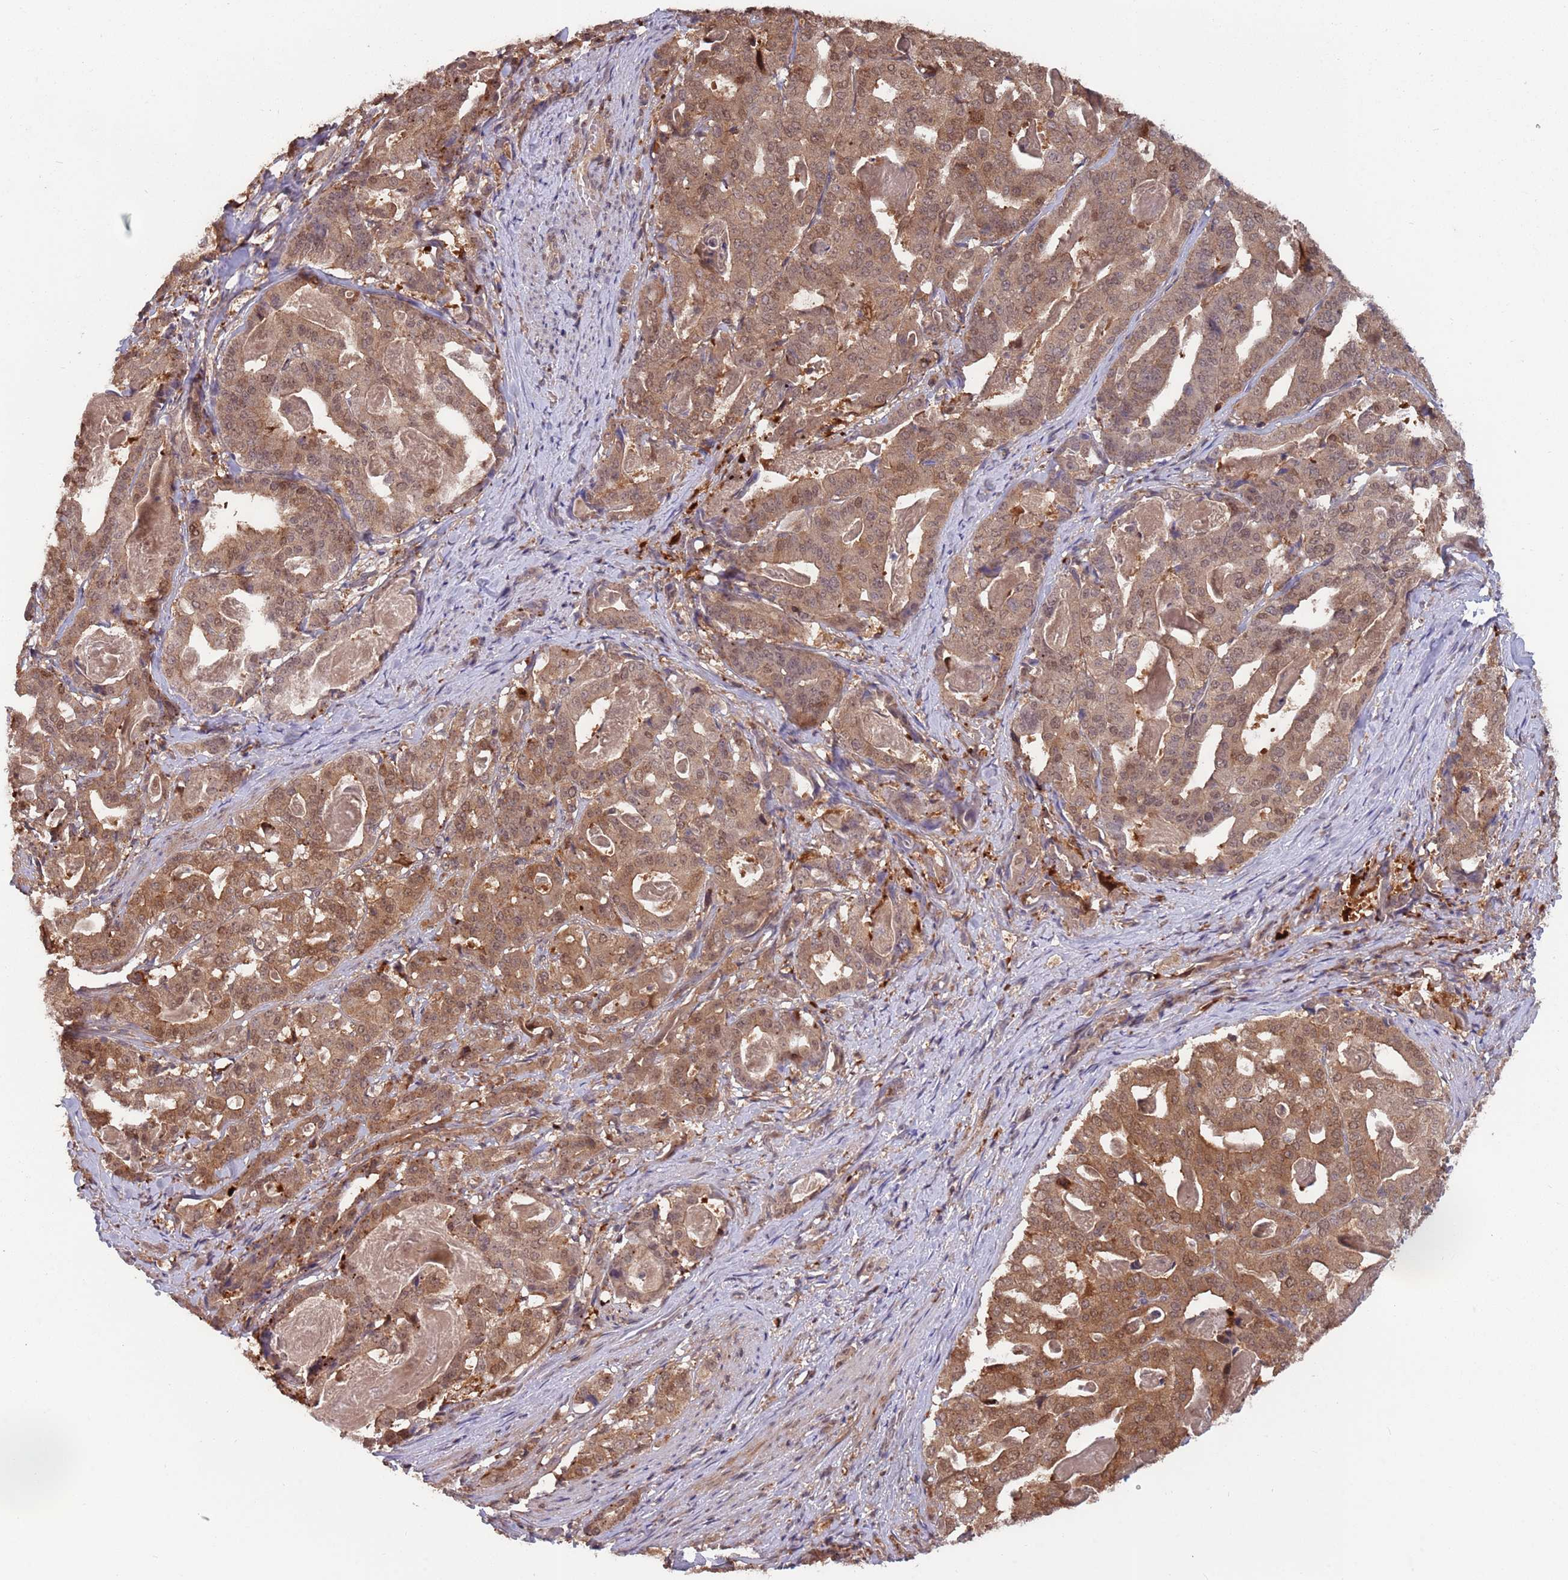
{"staining": {"intensity": "moderate", "quantity": ">75%", "location": "cytoplasmic/membranous,nuclear"}, "tissue": "stomach cancer", "cell_type": "Tumor cells", "image_type": "cancer", "snomed": [{"axis": "morphology", "description": "Adenocarcinoma, NOS"}, {"axis": "topography", "description": "Stomach"}], "caption": "Tumor cells exhibit medium levels of moderate cytoplasmic/membranous and nuclear positivity in approximately >75% of cells in human adenocarcinoma (stomach).", "gene": "SALL1", "patient": {"sex": "male", "age": 48}}